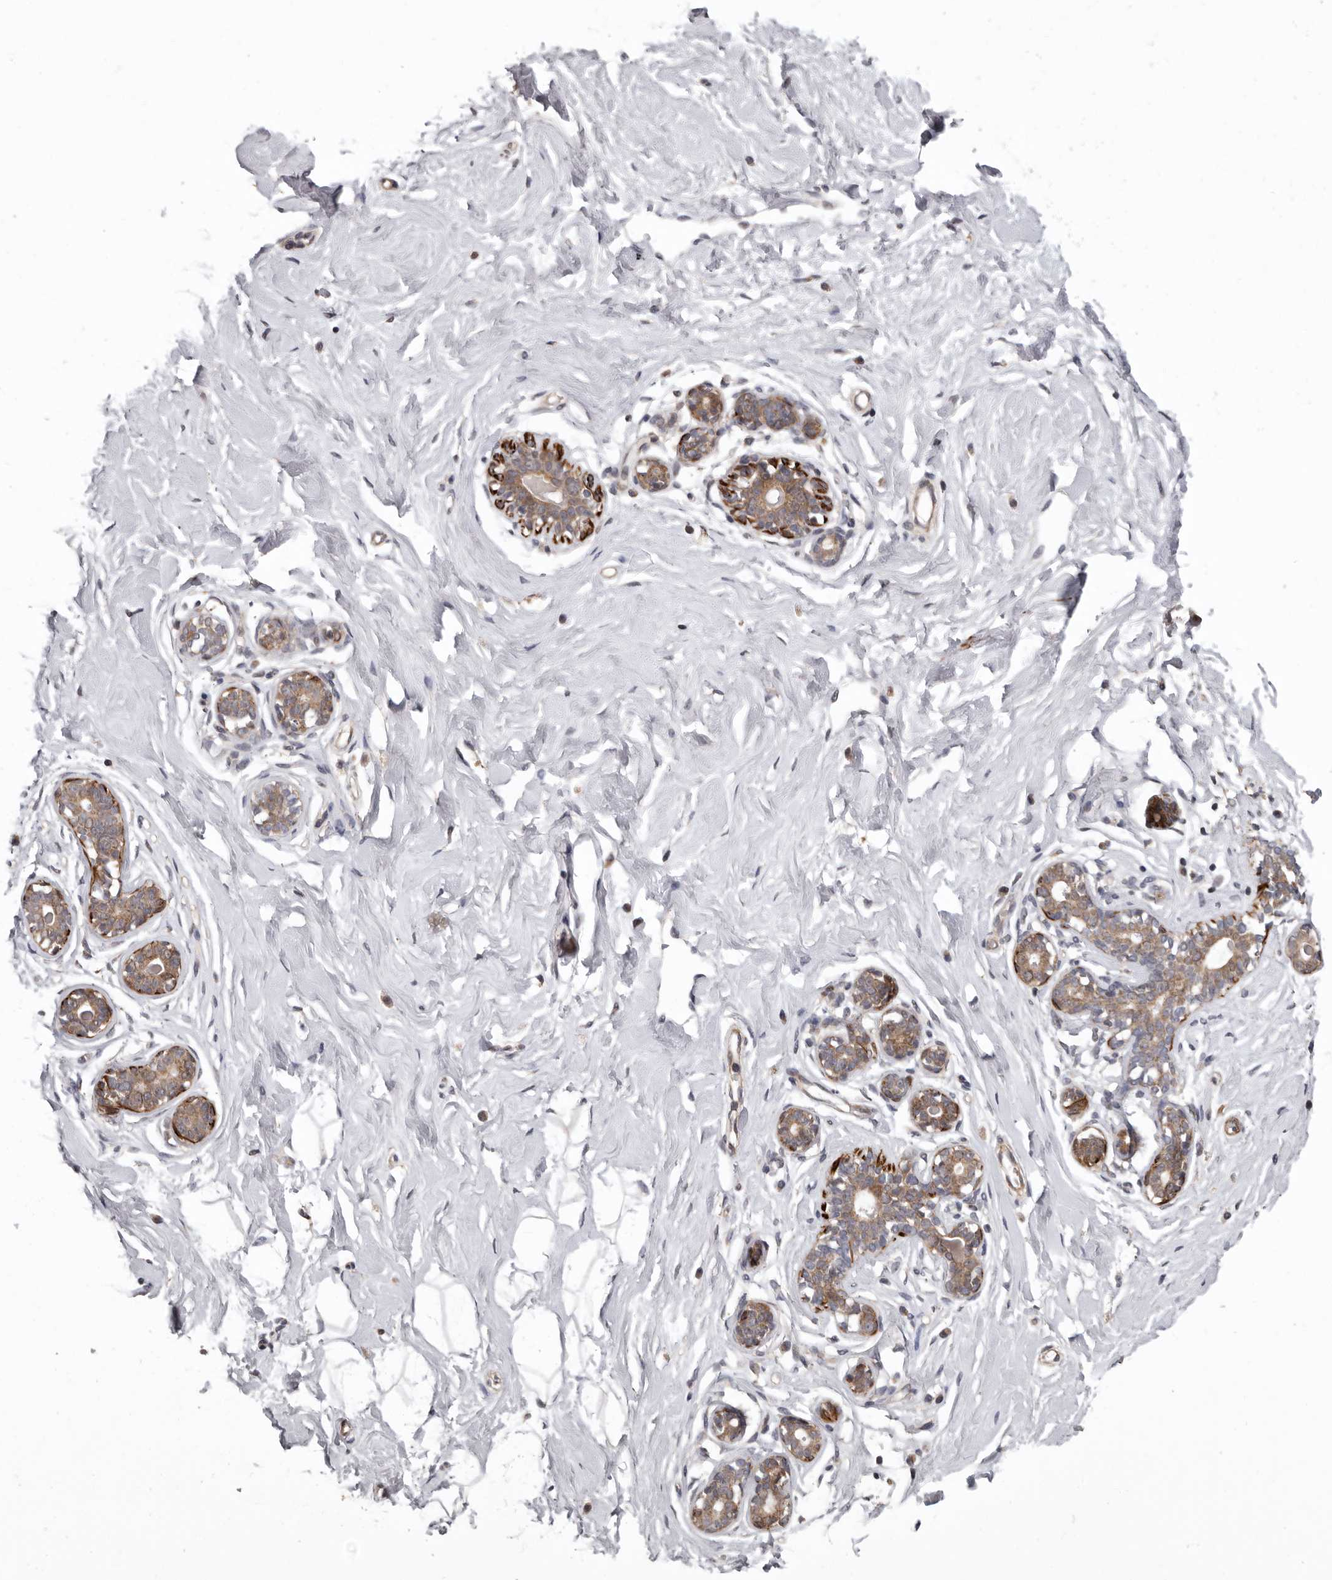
{"staining": {"intensity": "negative", "quantity": "none", "location": "none"}, "tissue": "breast", "cell_type": "Adipocytes", "image_type": "normal", "snomed": [{"axis": "morphology", "description": "Normal tissue, NOS"}, {"axis": "morphology", "description": "Adenoma, NOS"}, {"axis": "topography", "description": "Breast"}], "caption": "This histopathology image is of benign breast stained with immunohistochemistry (IHC) to label a protein in brown with the nuclei are counter-stained blue. There is no positivity in adipocytes.", "gene": "FGFR4", "patient": {"sex": "female", "age": 23}}